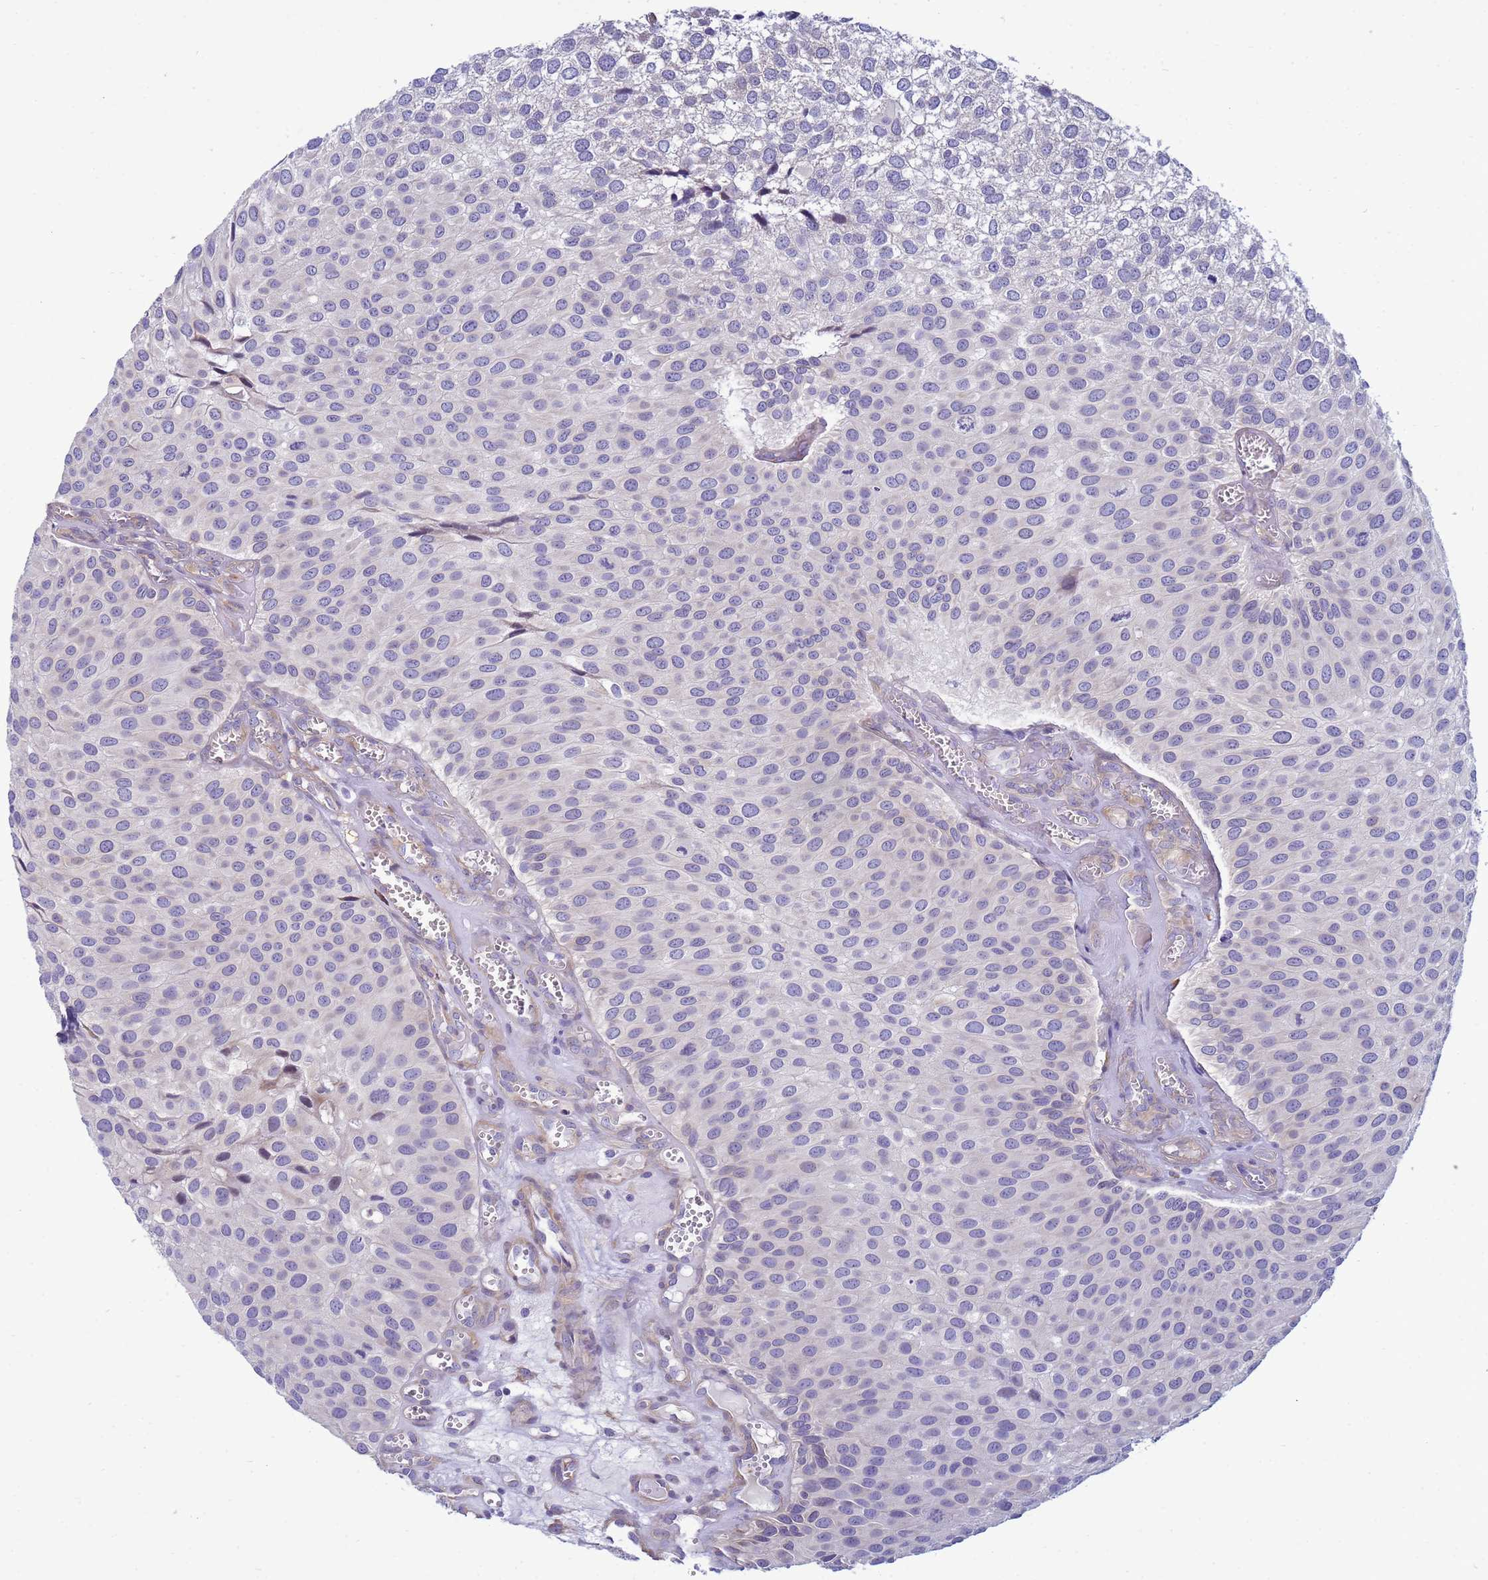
{"staining": {"intensity": "negative", "quantity": "none", "location": "none"}, "tissue": "urothelial cancer", "cell_type": "Tumor cells", "image_type": "cancer", "snomed": [{"axis": "morphology", "description": "Urothelial carcinoma, Low grade"}, {"axis": "topography", "description": "Urinary bladder"}], "caption": "A histopathology image of urothelial carcinoma (low-grade) stained for a protein exhibits no brown staining in tumor cells. (DAB immunohistochemistry visualized using brightfield microscopy, high magnification).", "gene": "TRPC6", "patient": {"sex": "male", "age": 88}}